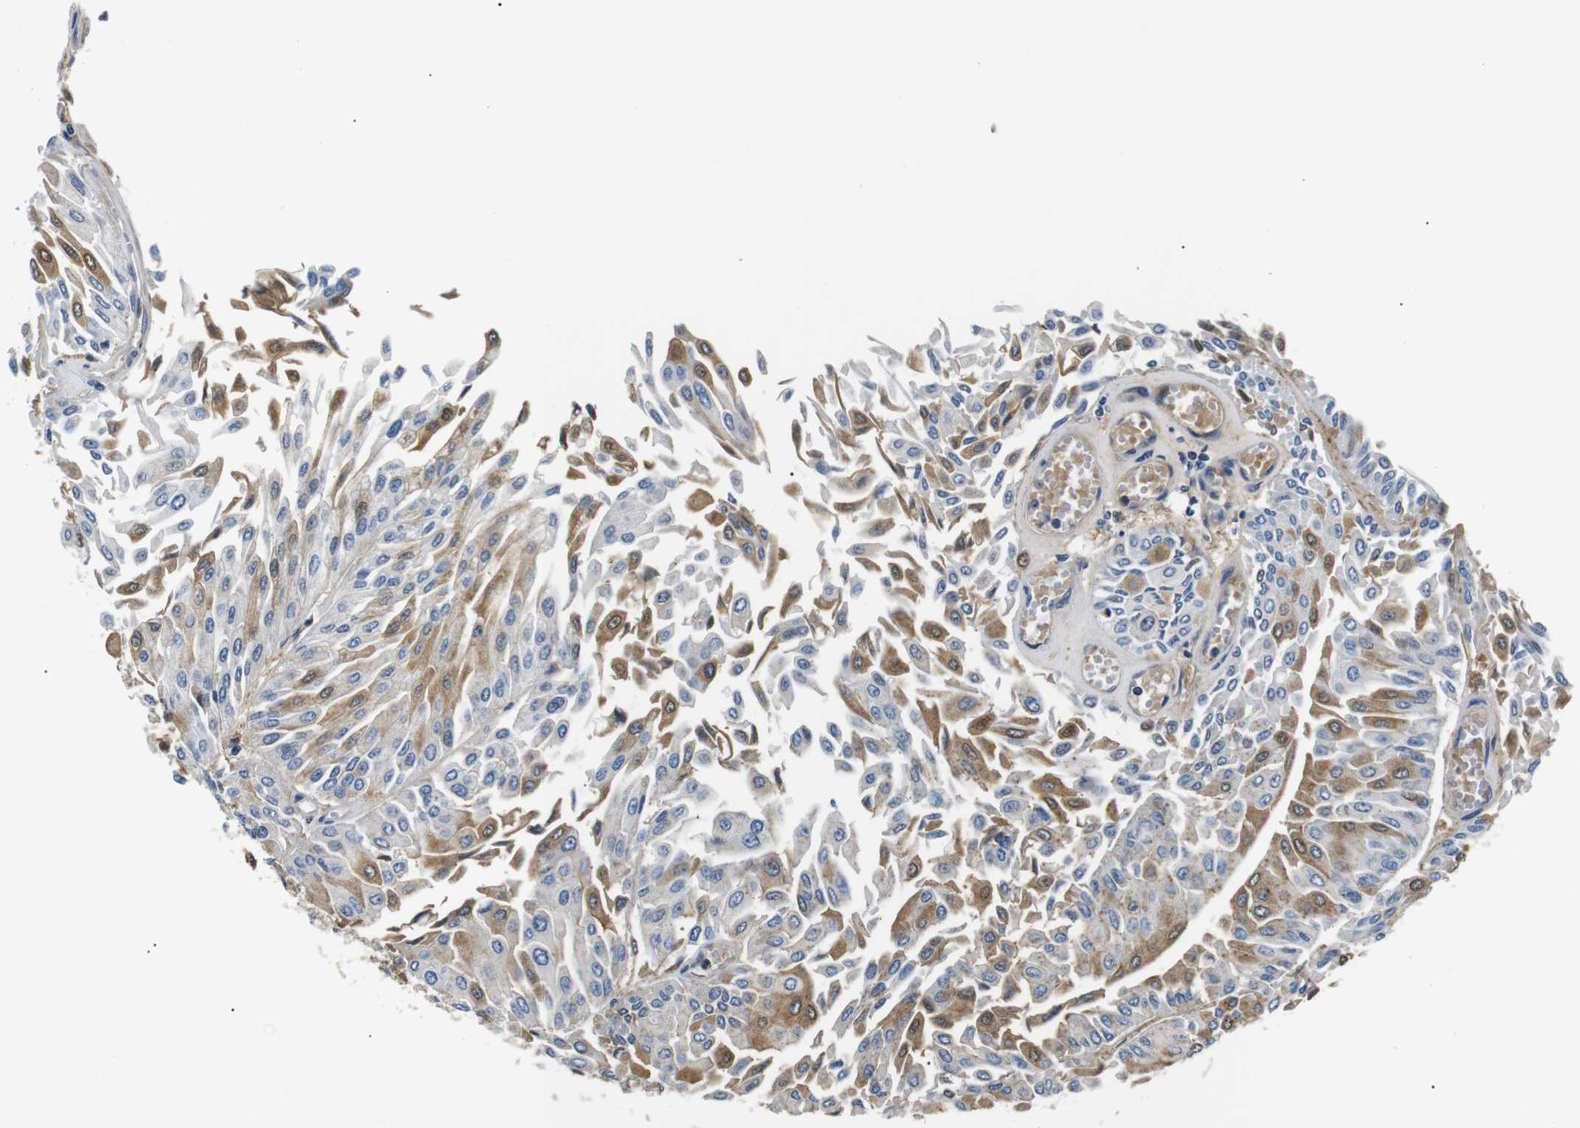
{"staining": {"intensity": "moderate", "quantity": "25%-75%", "location": "cytoplasmic/membranous,nuclear"}, "tissue": "urothelial cancer", "cell_type": "Tumor cells", "image_type": "cancer", "snomed": [{"axis": "morphology", "description": "Urothelial carcinoma, Low grade"}, {"axis": "topography", "description": "Urinary bladder"}], "caption": "Immunohistochemical staining of urothelial cancer shows moderate cytoplasmic/membranous and nuclear protein staining in about 25%-75% of tumor cells.", "gene": "LHCGR", "patient": {"sex": "male", "age": 67}}